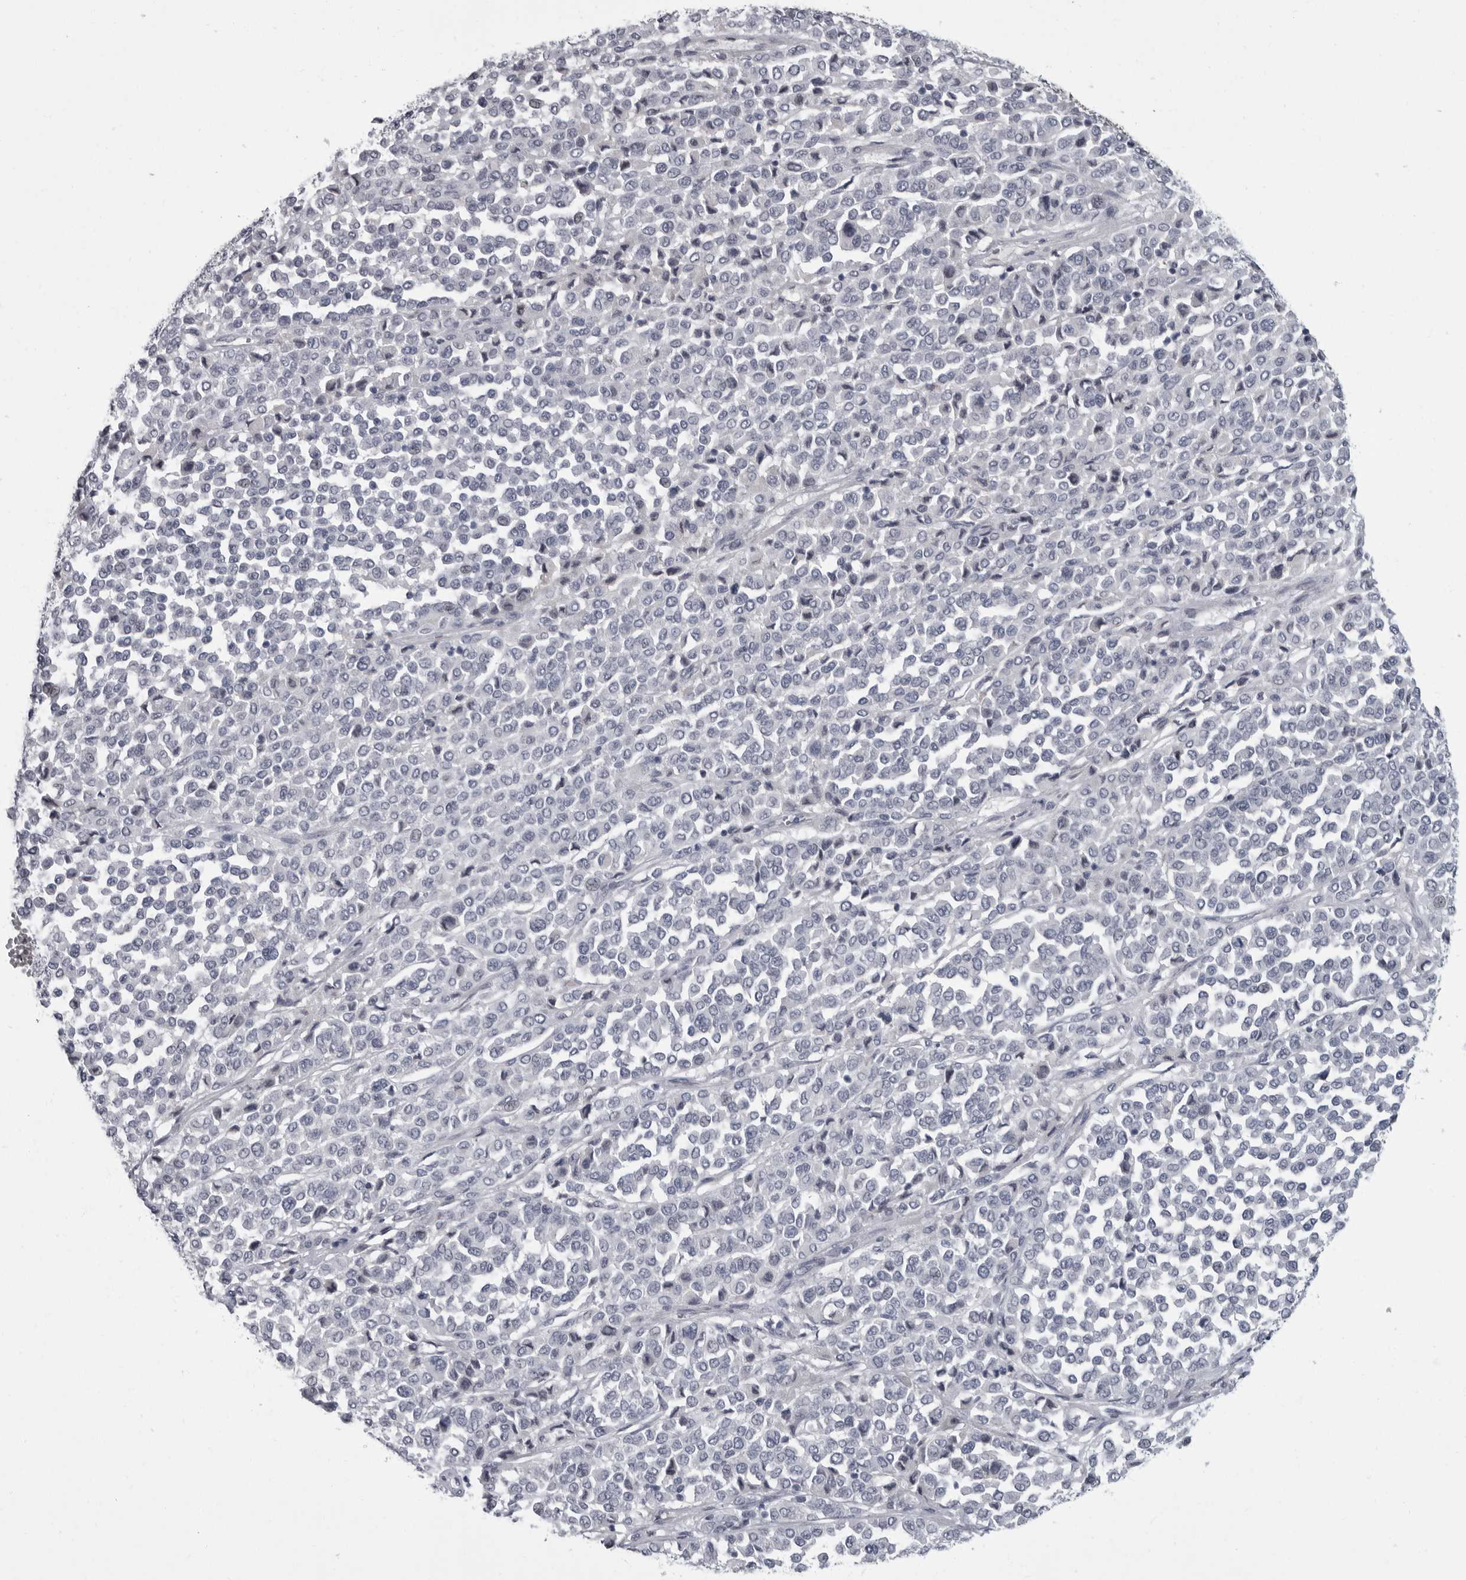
{"staining": {"intensity": "negative", "quantity": "none", "location": "none"}, "tissue": "melanoma", "cell_type": "Tumor cells", "image_type": "cancer", "snomed": [{"axis": "morphology", "description": "Malignant melanoma, Metastatic site"}, {"axis": "topography", "description": "Pancreas"}], "caption": "IHC histopathology image of human malignant melanoma (metastatic site) stained for a protein (brown), which displays no positivity in tumor cells.", "gene": "SLC25A39", "patient": {"sex": "female", "age": 30}}